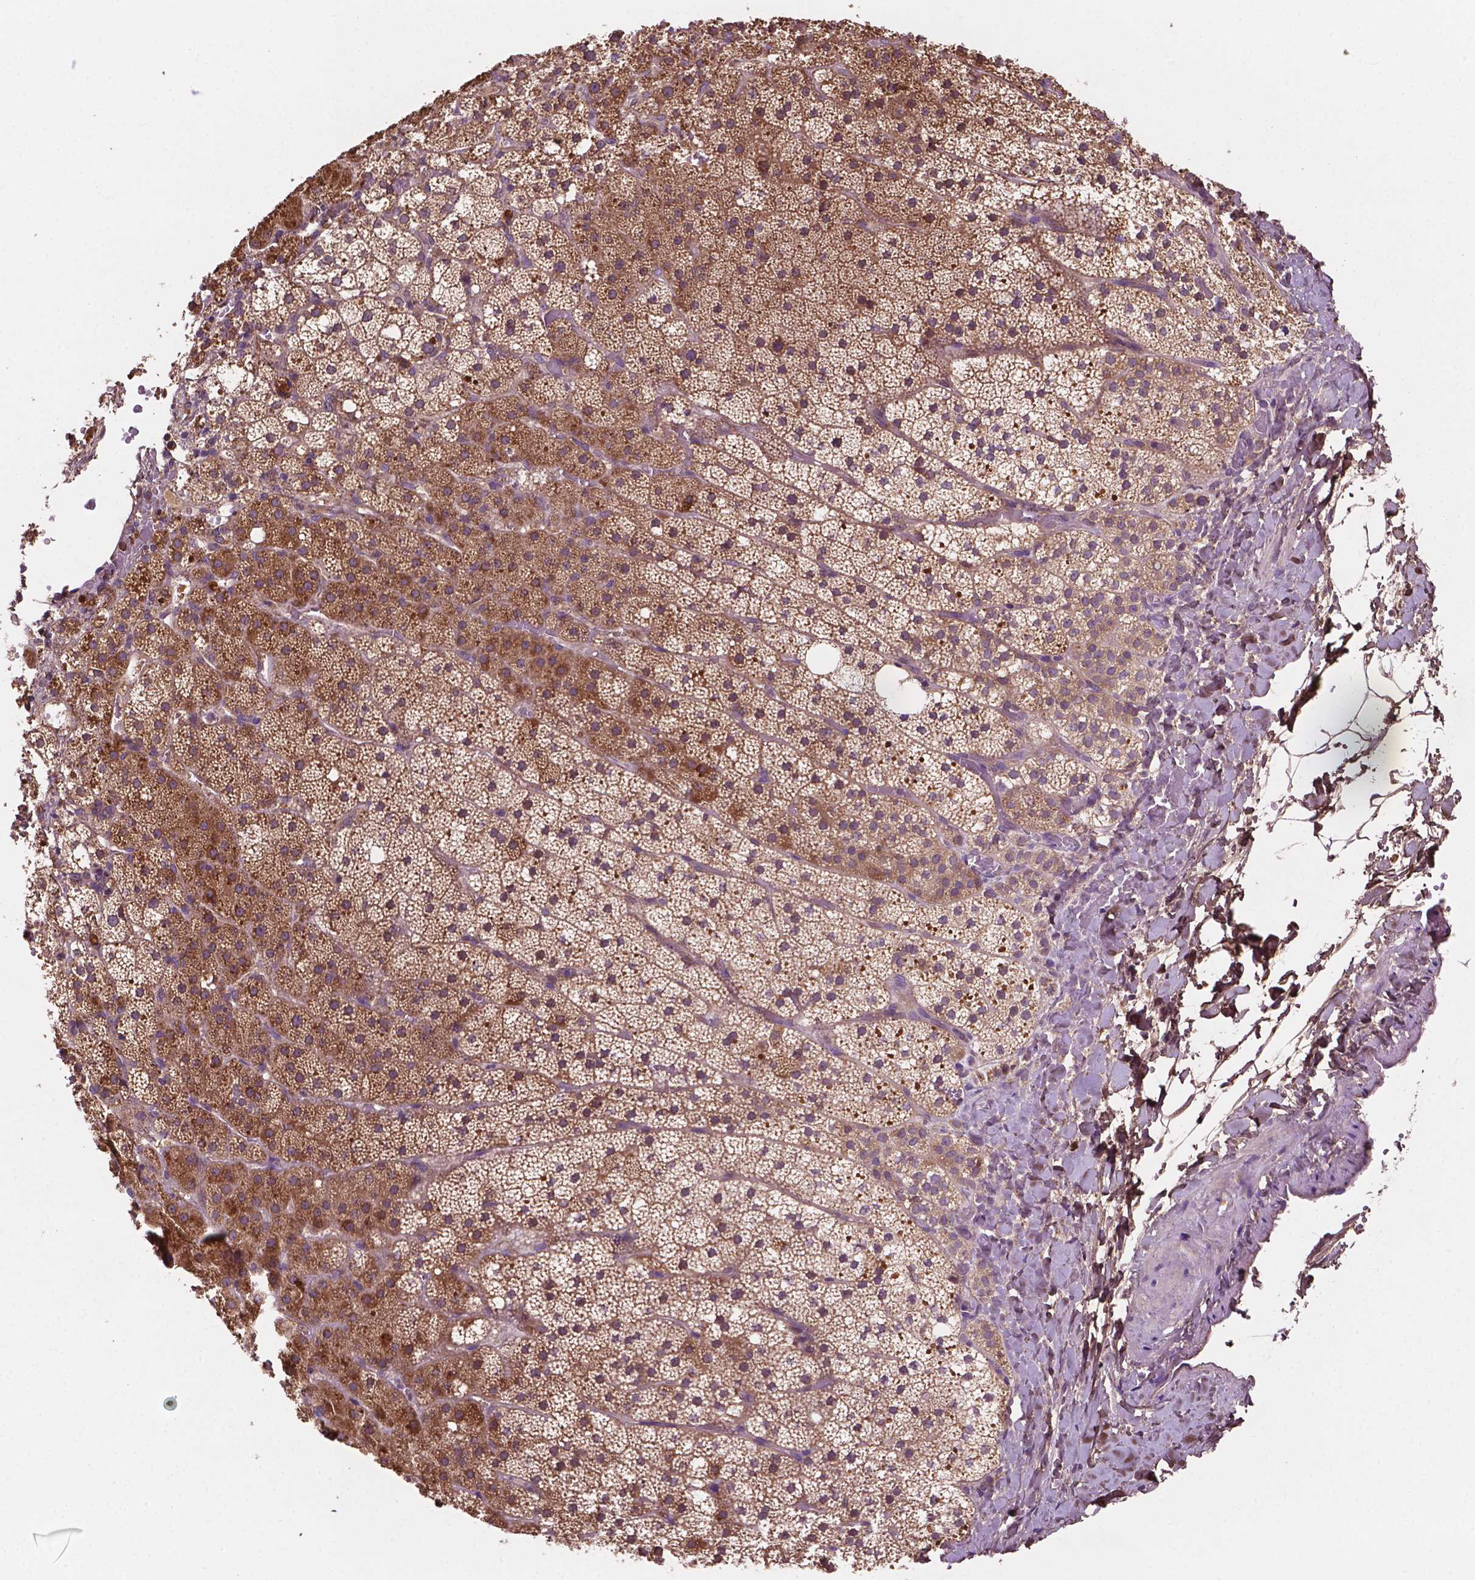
{"staining": {"intensity": "moderate", "quantity": ">75%", "location": "cytoplasmic/membranous"}, "tissue": "adrenal gland", "cell_type": "Glandular cells", "image_type": "normal", "snomed": [{"axis": "morphology", "description": "Normal tissue, NOS"}, {"axis": "topography", "description": "Adrenal gland"}], "caption": "Immunohistochemistry (IHC) of unremarkable human adrenal gland shows medium levels of moderate cytoplasmic/membranous staining in approximately >75% of glandular cells. The staining was performed using DAB (3,3'-diaminobenzidine), with brown indicating positive protein expression. Nuclei are stained blue with hematoxylin.", "gene": "GJA9", "patient": {"sex": "male", "age": 53}}